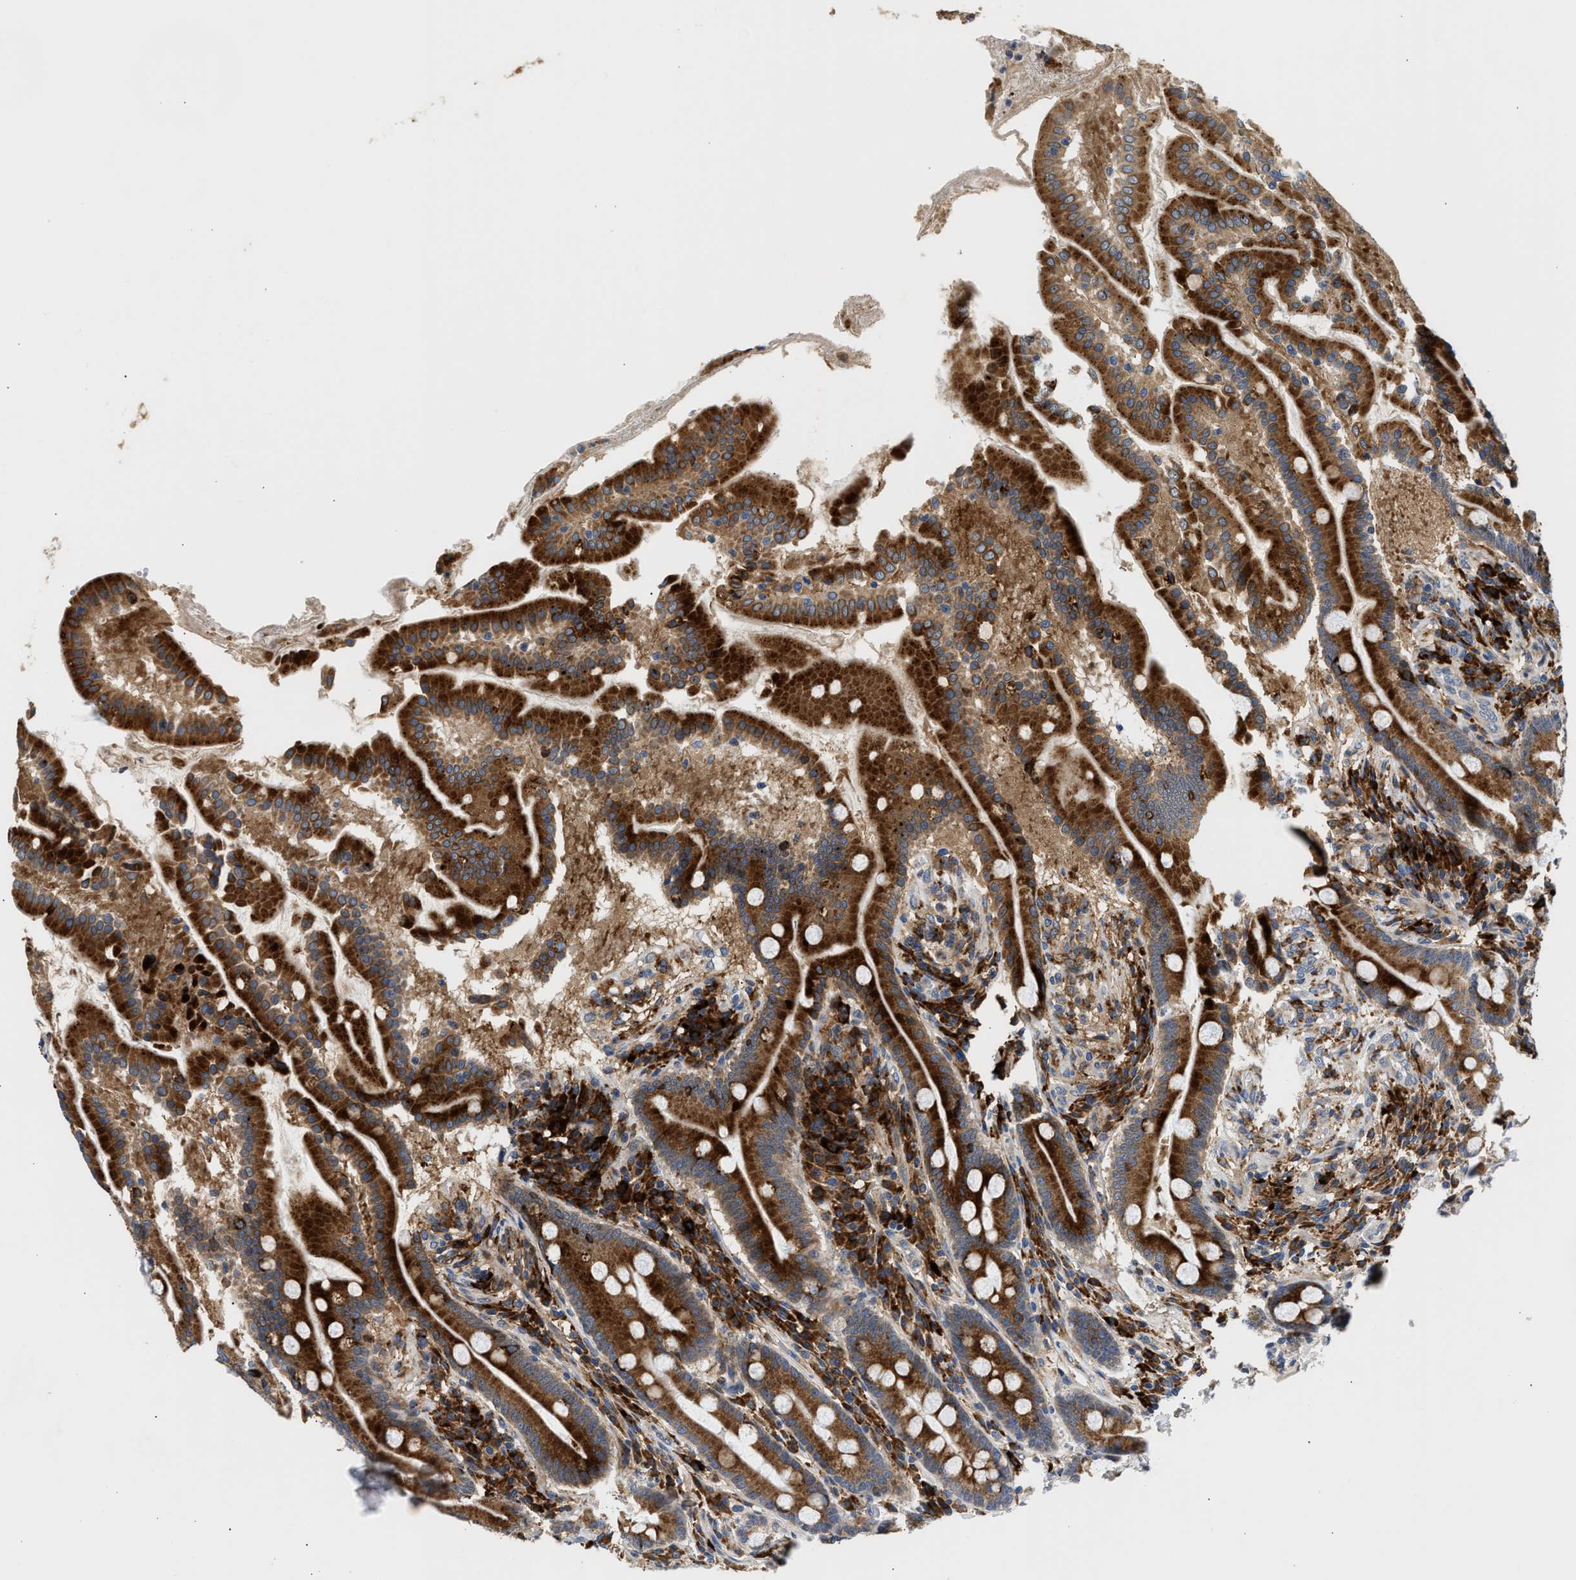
{"staining": {"intensity": "strong", "quantity": ">75%", "location": "cytoplasmic/membranous"}, "tissue": "duodenum", "cell_type": "Glandular cells", "image_type": "normal", "snomed": [{"axis": "morphology", "description": "Normal tissue, NOS"}, {"axis": "topography", "description": "Duodenum"}], "caption": "High-magnification brightfield microscopy of normal duodenum stained with DAB (brown) and counterstained with hematoxylin (blue). glandular cells exhibit strong cytoplasmic/membranous staining is present in approximately>75% of cells.", "gene": "AMZ1", "patient": {"sex": "male", "age": 50}}